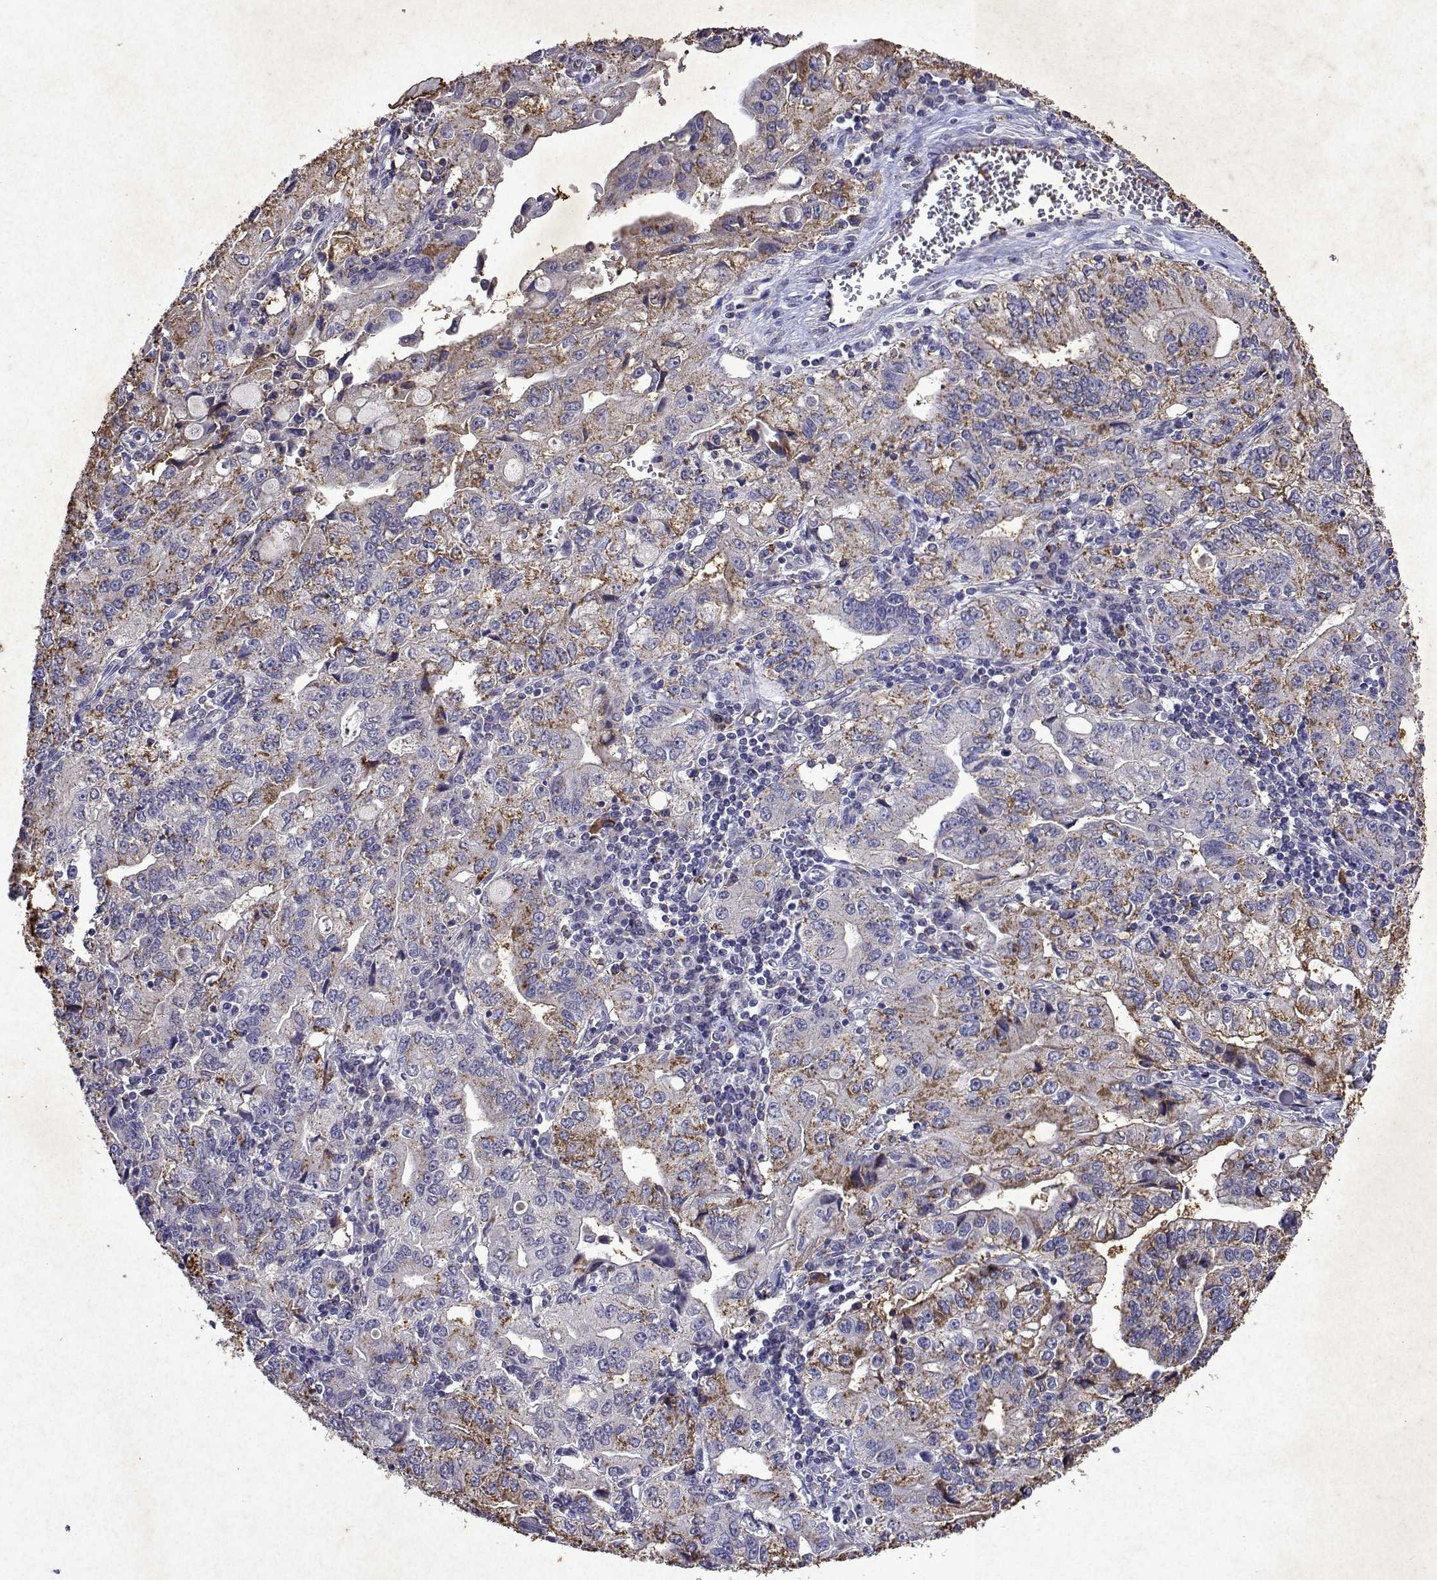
{"staining": {"intensity": "moderate", "quantity": "<25%", "location": "cytoplasmic/membranous"}, "tissue": "stomach cancer", "cell_type": "Tumor cells", "image_type": "cancer", "snomed": [{"axis": "morphology", "description": "Adenocarcinoma, NOS"}, {"axis": "topography", "description": "Stomach, lower"}], "caption": "This is an image of immunohistochemistry staining of stomach cancer (adenocarcinoma), which shows moderate positivity in the cytoplasmic/membranous of tumor cells.", "gene": "DUSP28", "patient": {"sex": "female", "age": 72}}